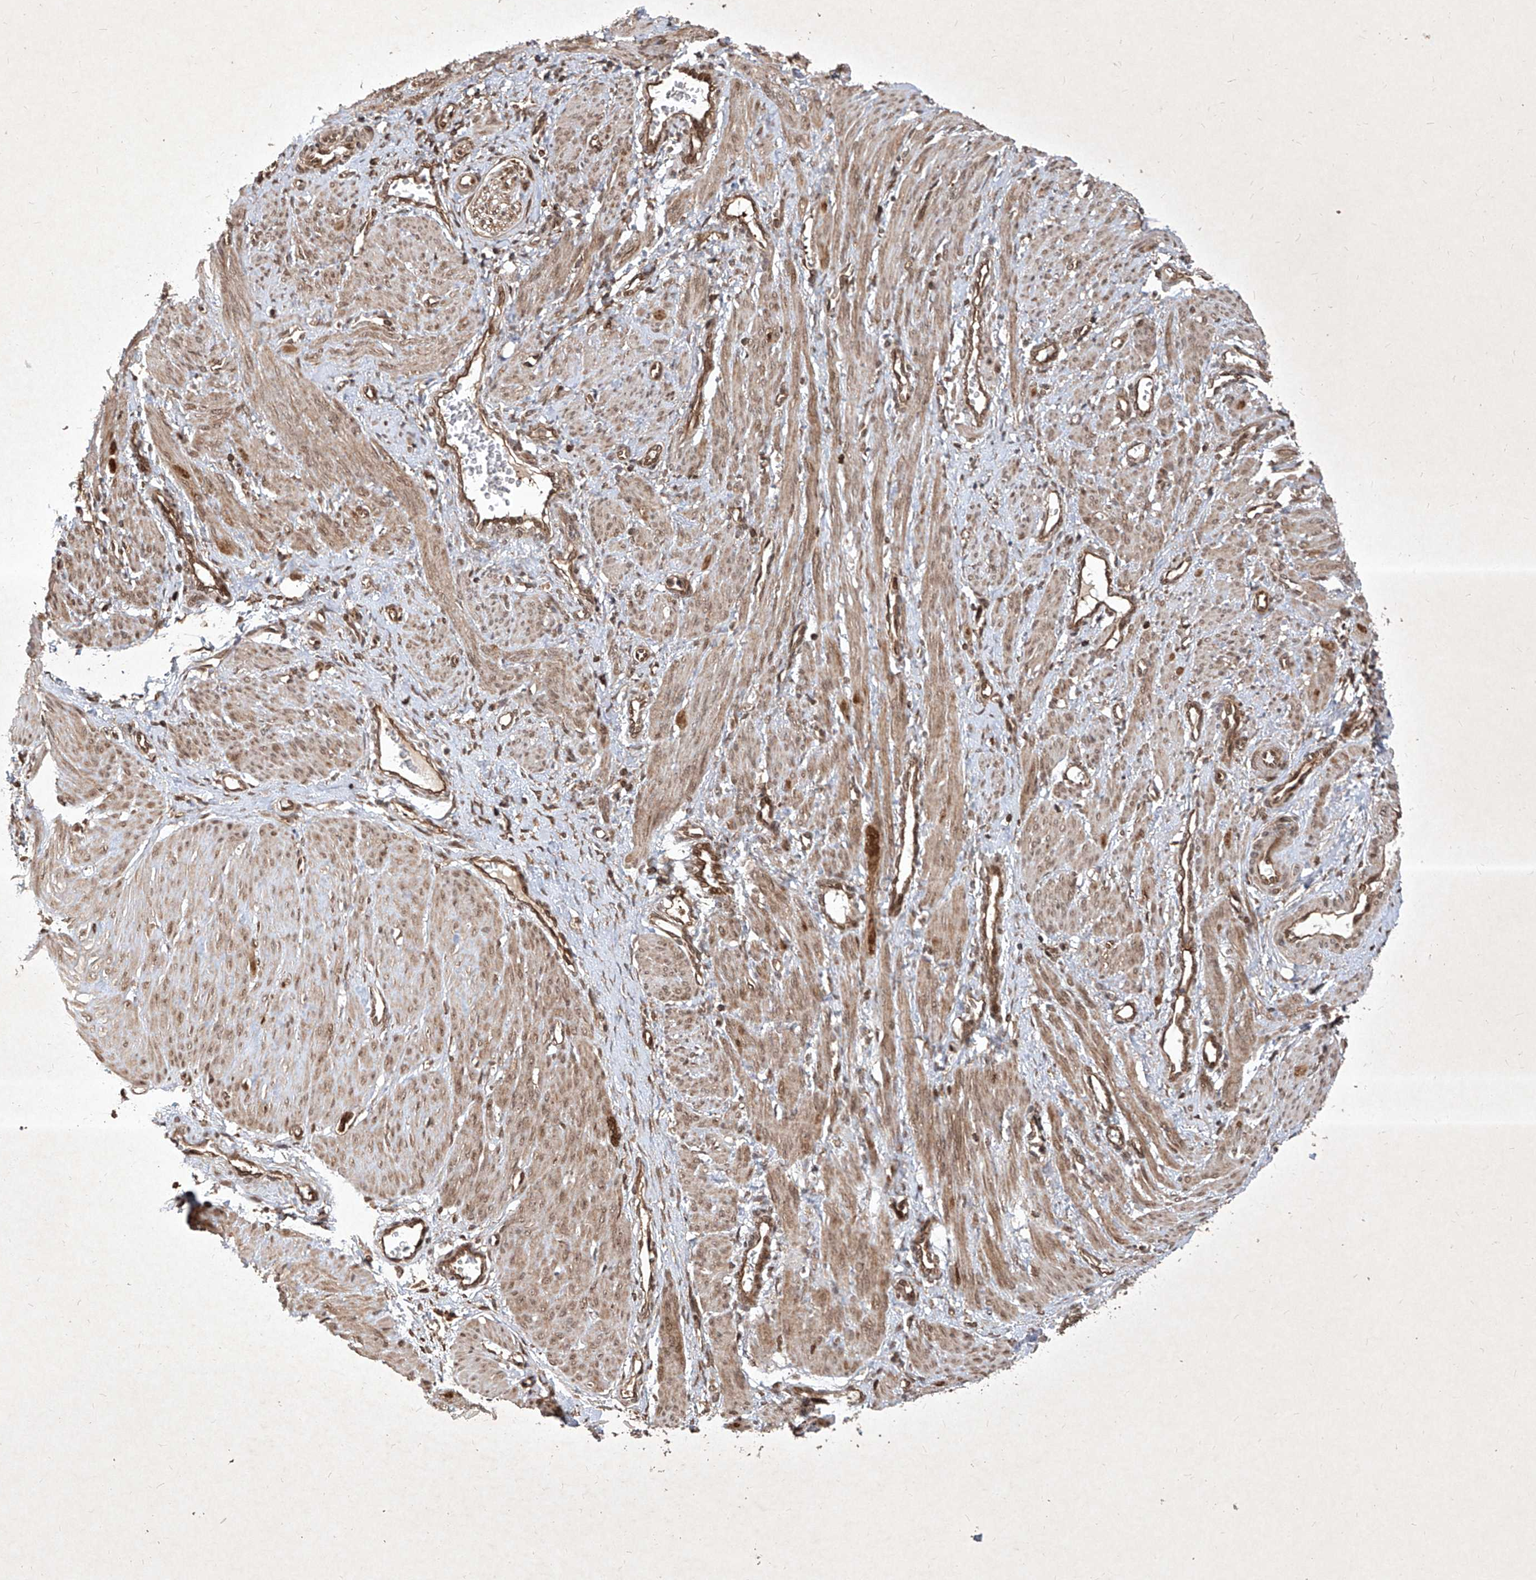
{"staining": {"intensity": "moderate", "quantity": ">75%", "location": "cytoplasmic/membranous"}, "tissue": "smooth muscle", "cell_type": "Smooth muscle cells", "image_type": "normal", "snomed": [{"axis": "morphology", "description": "Normal tissue, NOS"}, {"axis": "topography", "description": "Endometrium"}], "caption": "IHC of normal human smooth muscle displays medium levels of moderate cytoplasmic/membranous expression in approximately >75% of smooth muscle cells. (DAB (3,3'-diaminobenzidine) IHC with brightfield microscopy, high magnification).", "gene": "MAGED2", "patient": {"sex": "female", "age": 33}}